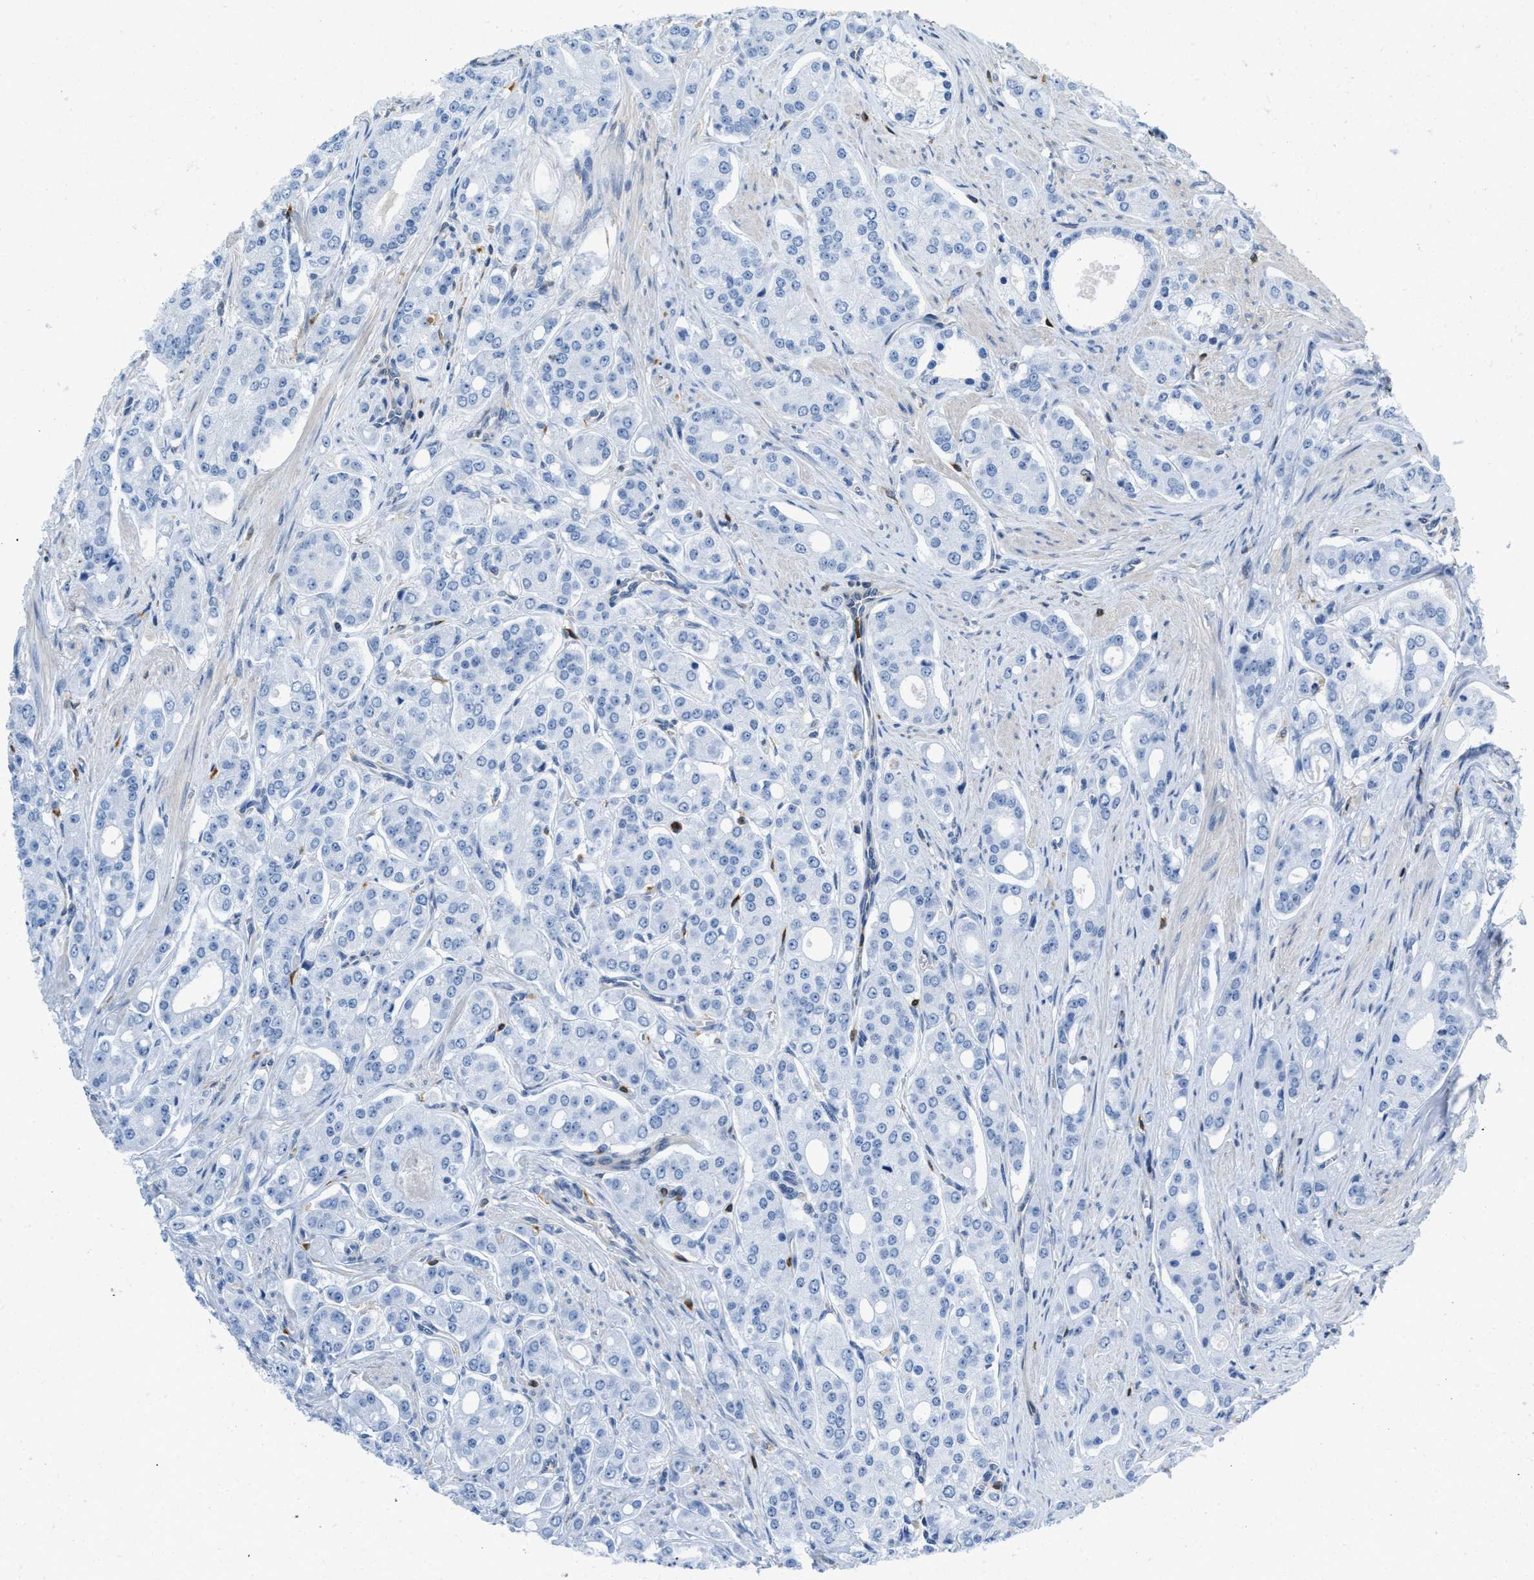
{"staining": {"intensity": "negative", "quantity": "none", "location": "none"}, "tissue": "prostate cancer", "cell_type": "Tumor cells", "image_type": "cancer", "snomed": [{"axis": "morphology", "description": "Adenocarcinoma, High grade"}, {"axis": "topography", "description": "Prostate"}], "caption": "Protein analysis of prostate high-grade adenocarcinoma demonstrates no significant staining in tumor cells.", "gene": "SERPINB1", "patient": {"sex": "male", "age": 71}}